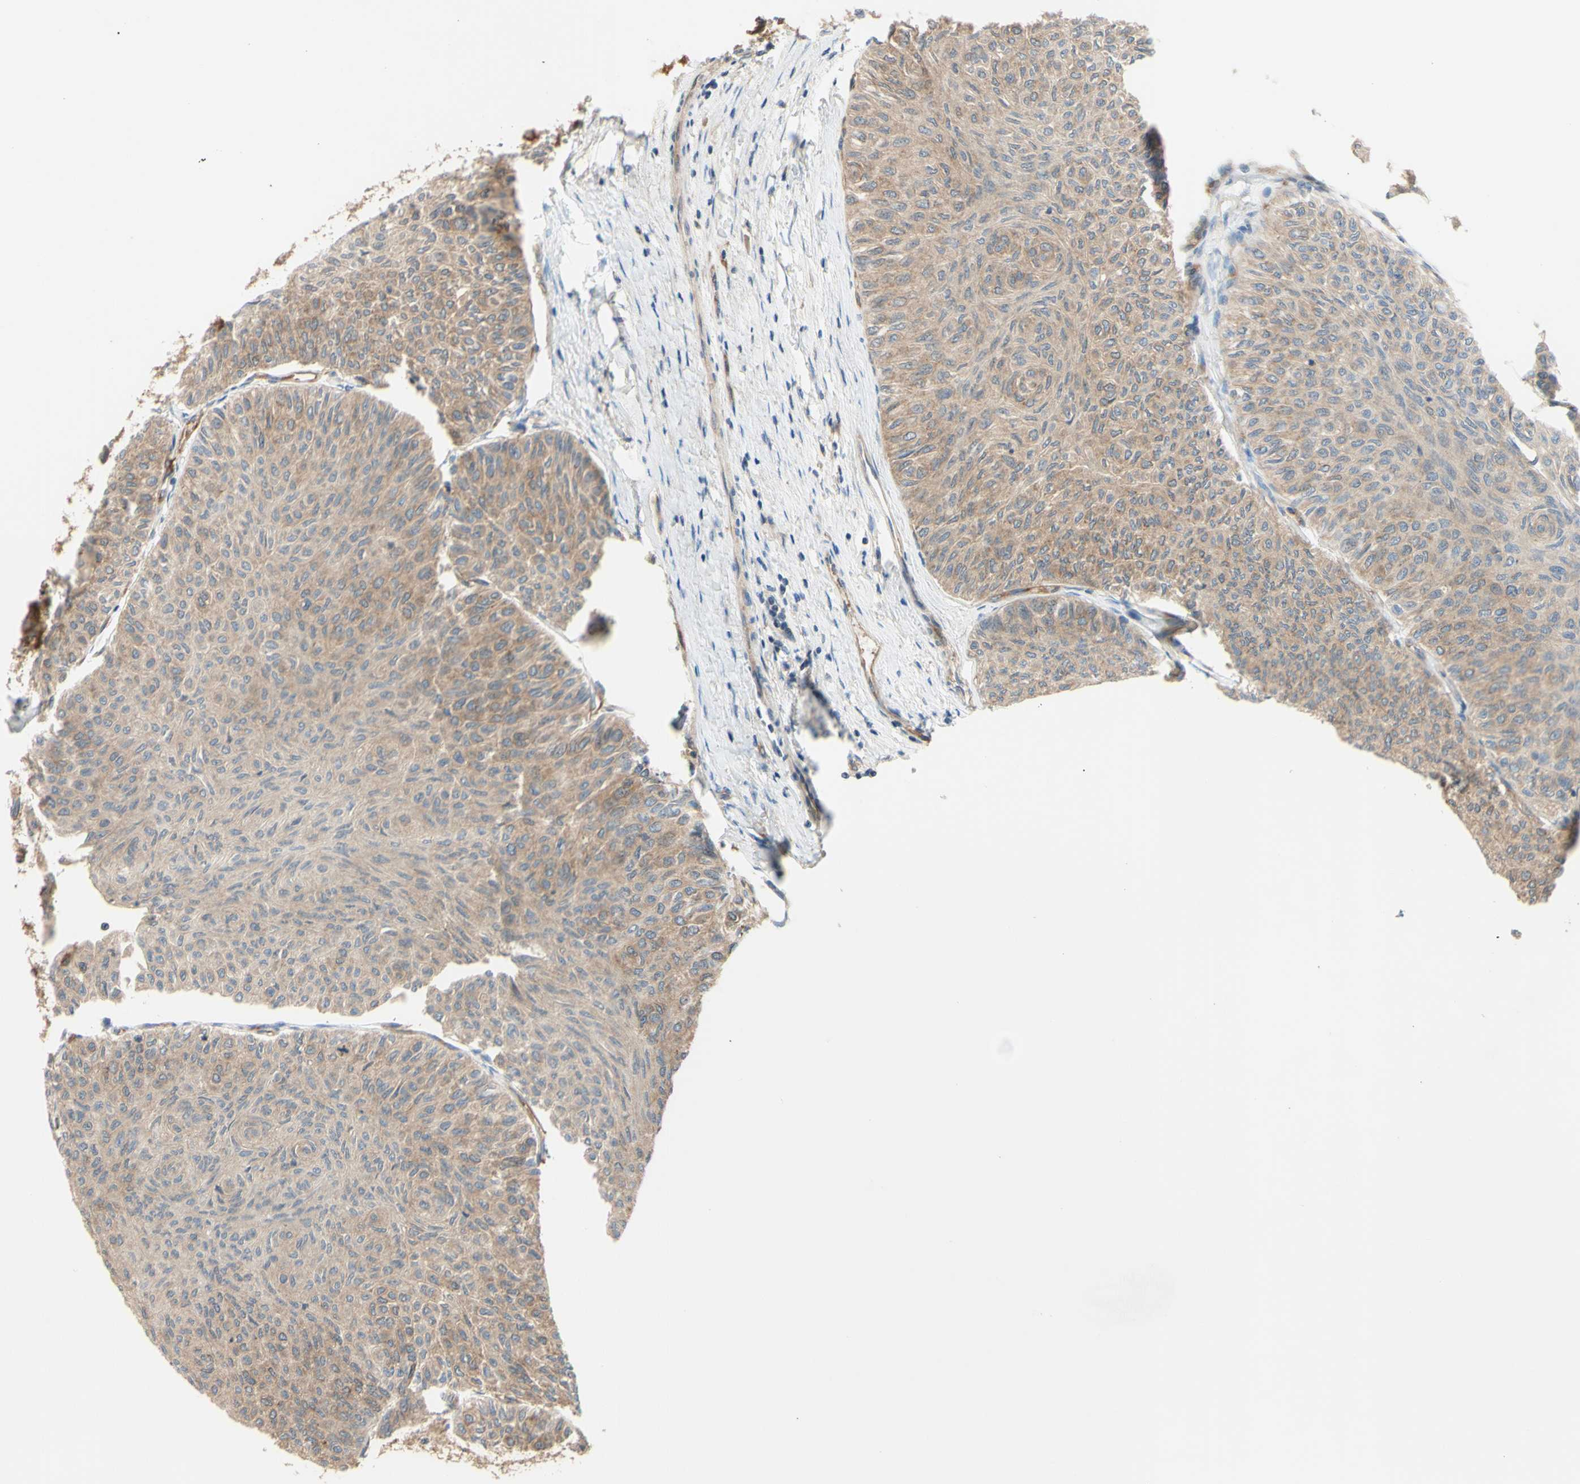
{"staining": {"intensity": "weak", "quantity": ">75%", "location": "cytoplasmic/membranous"}, "tissue": "urothelial cancer", "cell_type": "Tumor cells", "image_type": "cancer", "snomed": [{"axis": "morphology", "description": "Urothelial carcinoma, Low grade"}, {"axis": "topography", "description": "Urinary bladder"}], "caption": "Brown immunohistochemical staining in urothelial cancer demonstrates weak cytoplasmic/membranous staining in approximately >75% of tumor cells.", "gene": "DYNLRB1", "patient": {"sex": "male", "age": 78}}